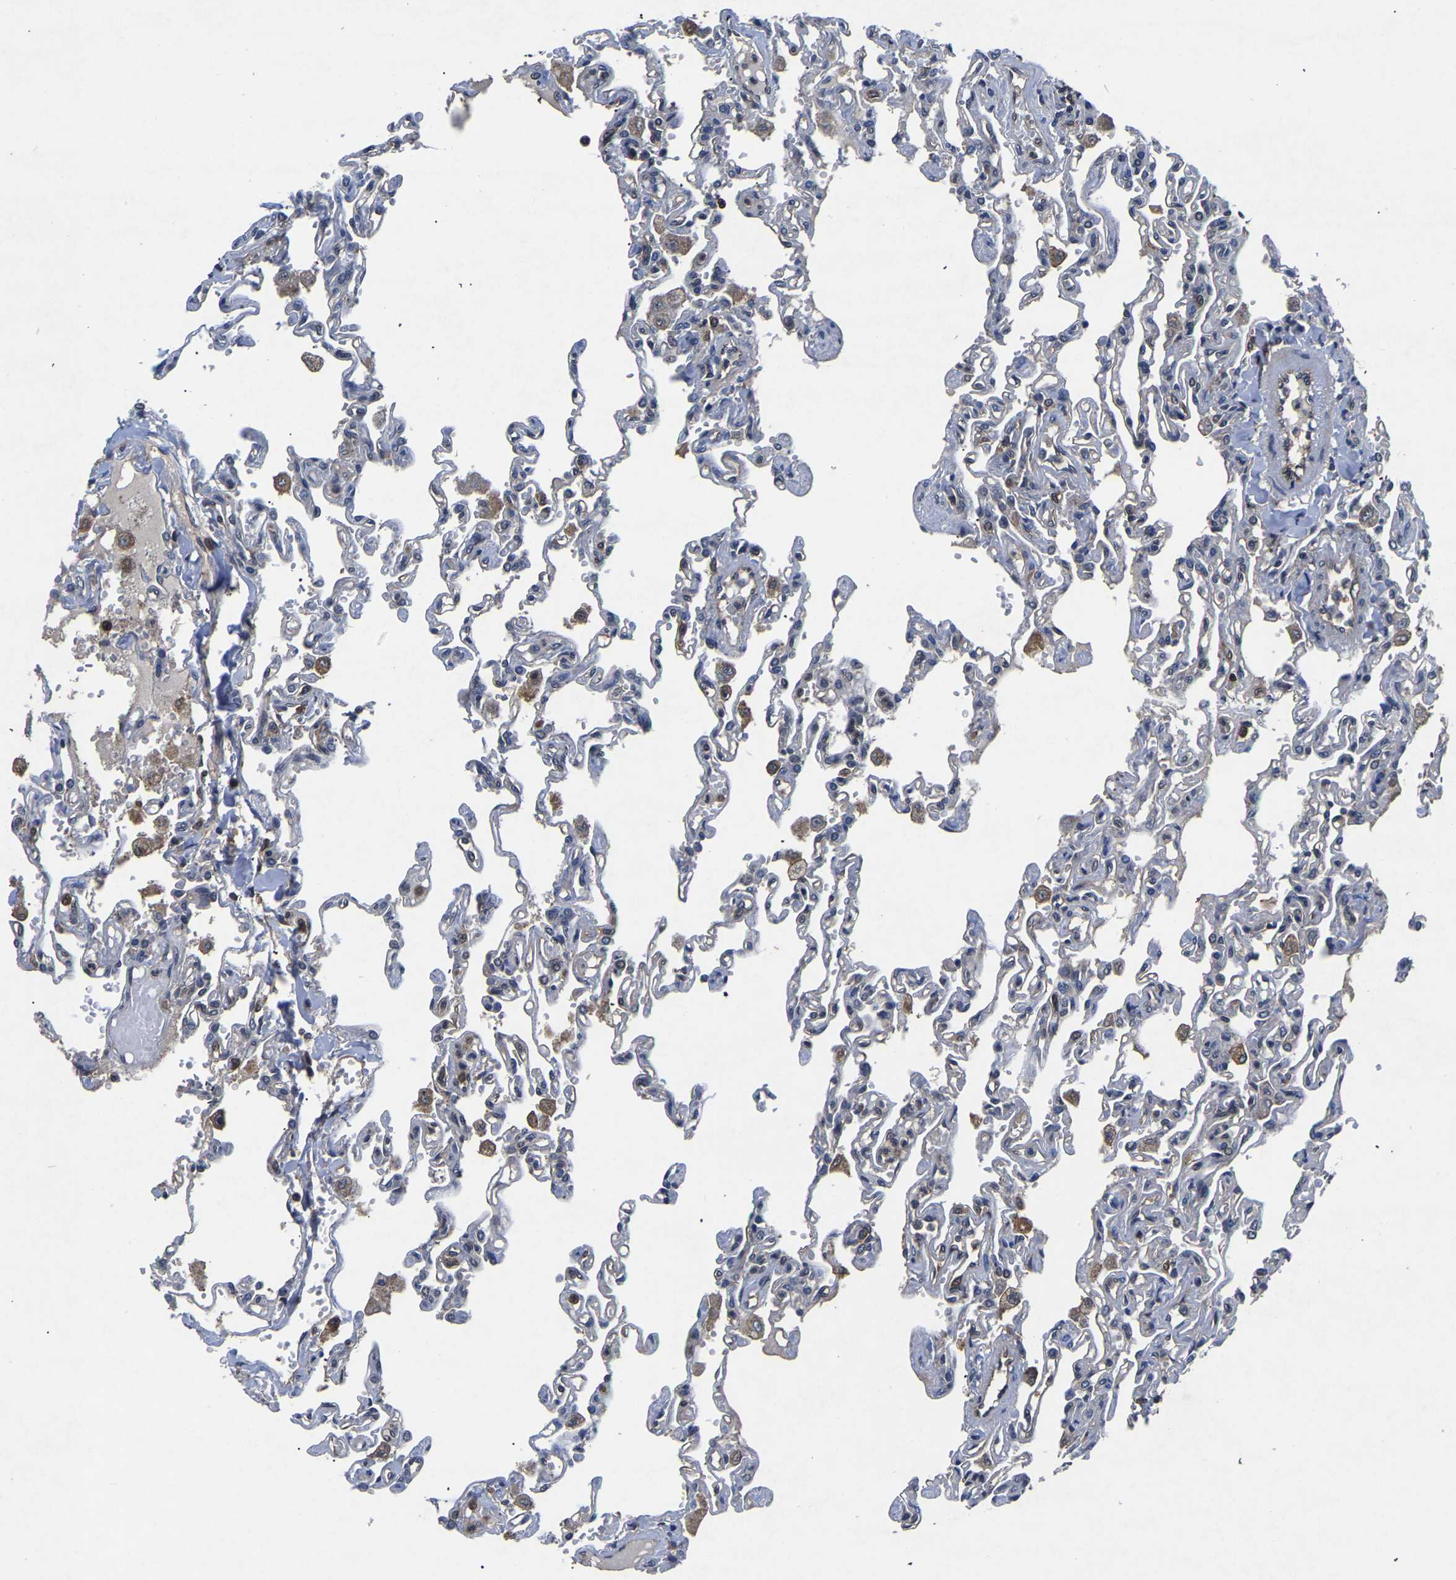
{"staining": {"intensity": "moderate", "quantity": "<25%", "location": "cytoplasmic/membranous"}, "tissue": "lung", "cell_type": "Alveolar cells", "image_type": "normal", "snomed": [{"axis": "morphology", "description": "Normal tissue, NOS"}, {"axis": "topography", "description": "Lung"}], "caption": "Moderate cytoplasmic/membranous positivity for a protein is seen in about <25% of alveolar cells of benign lung using immunohistochemistry (IHC).", "gene": "FGD5", "patient": {"sex": "male", "age": 21}}